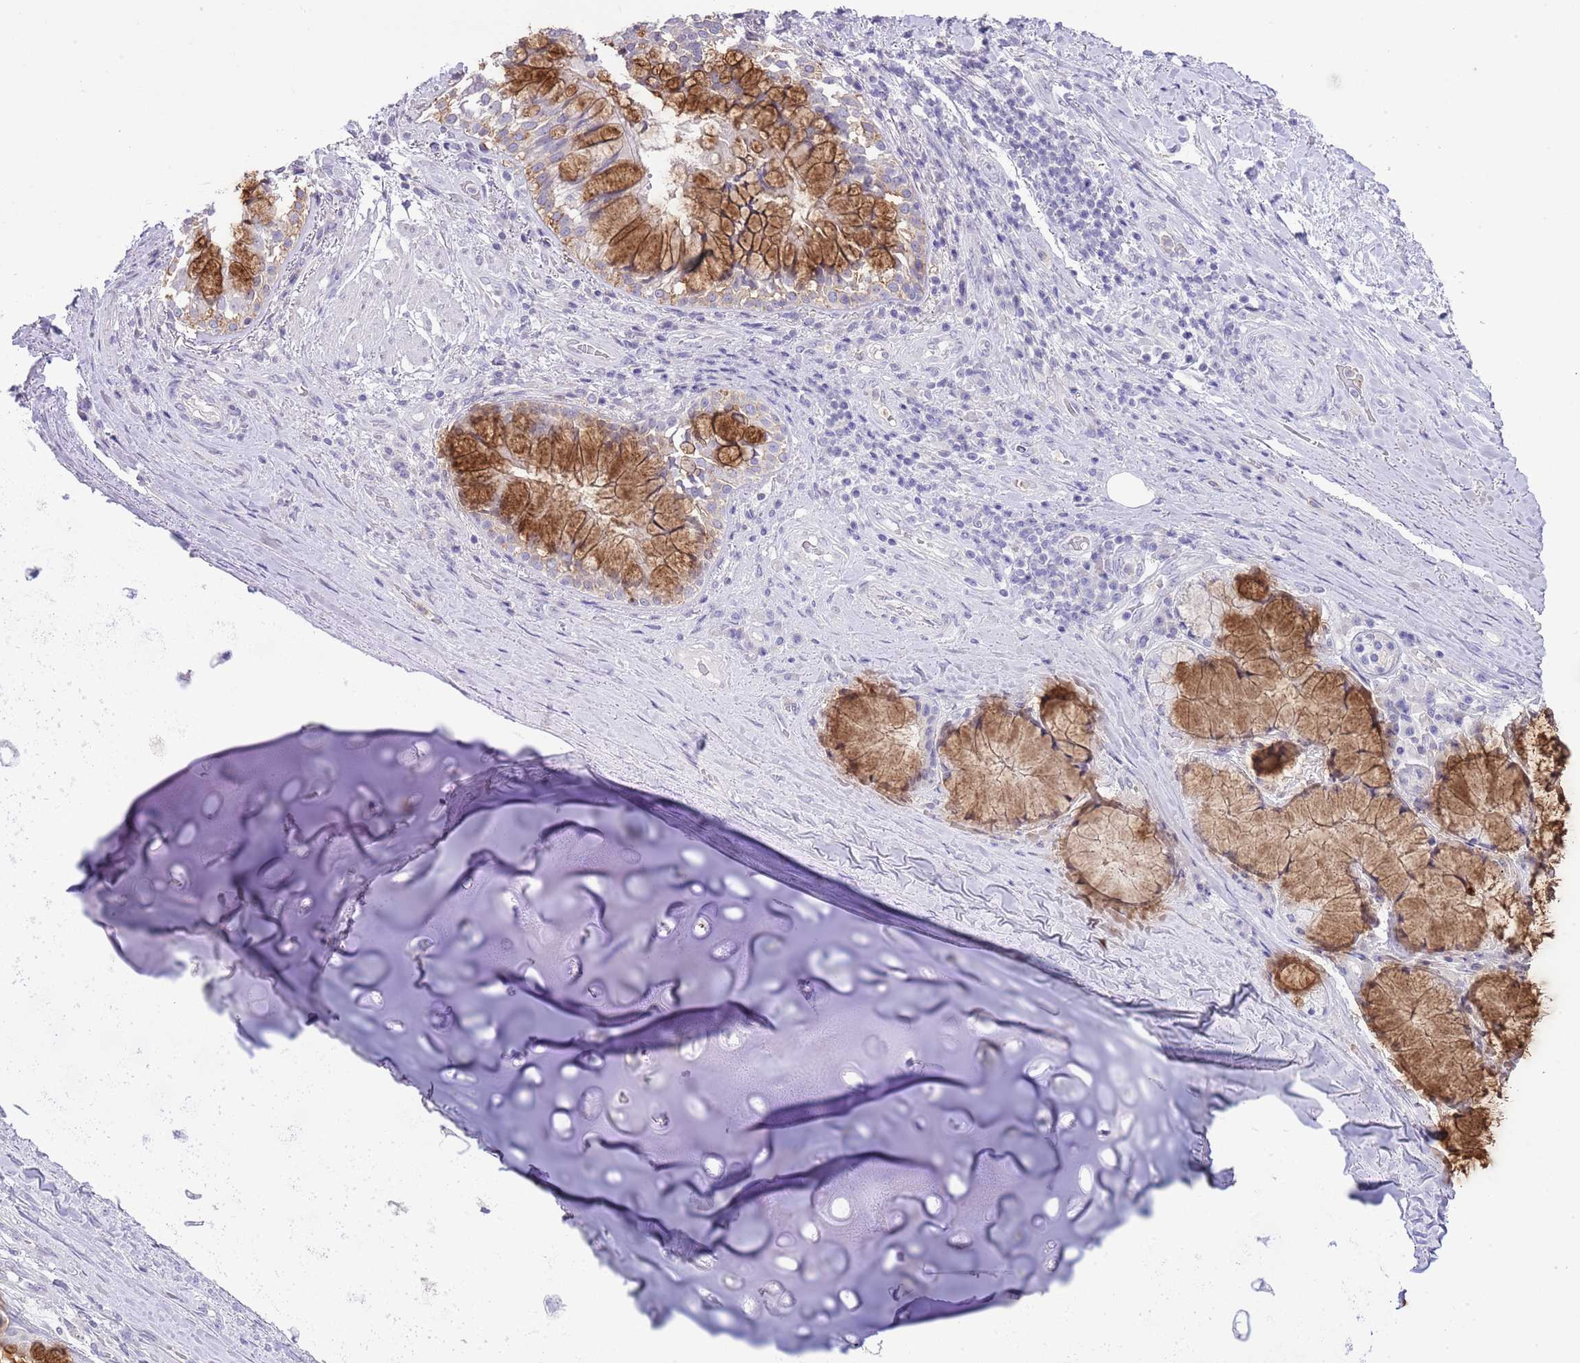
{"staining": {"intensity": "negative", "quantity": "none", "location": "none"}, "tissue": "adipose tissue", "cell_type": "Adipocytes", "image_type": "normal", "snomed": [{"axis": "morphology", "description": "Normal tissue, NOS"}, {"axis": "morphology", "description": "Squamous cell carcinoma, NOS"}, {"axis": "topography", "description": "Bronchus"}, {"axis": "topography", "description": "Lung"}], "caption": "Immunohistochemistry micrograph of unremarkable human adipose tissue stained for a protein (brown), which displays no expression in adipocytes.", "gene": "OR2Z1", "patient": {"sex": "male", "age": 64}}